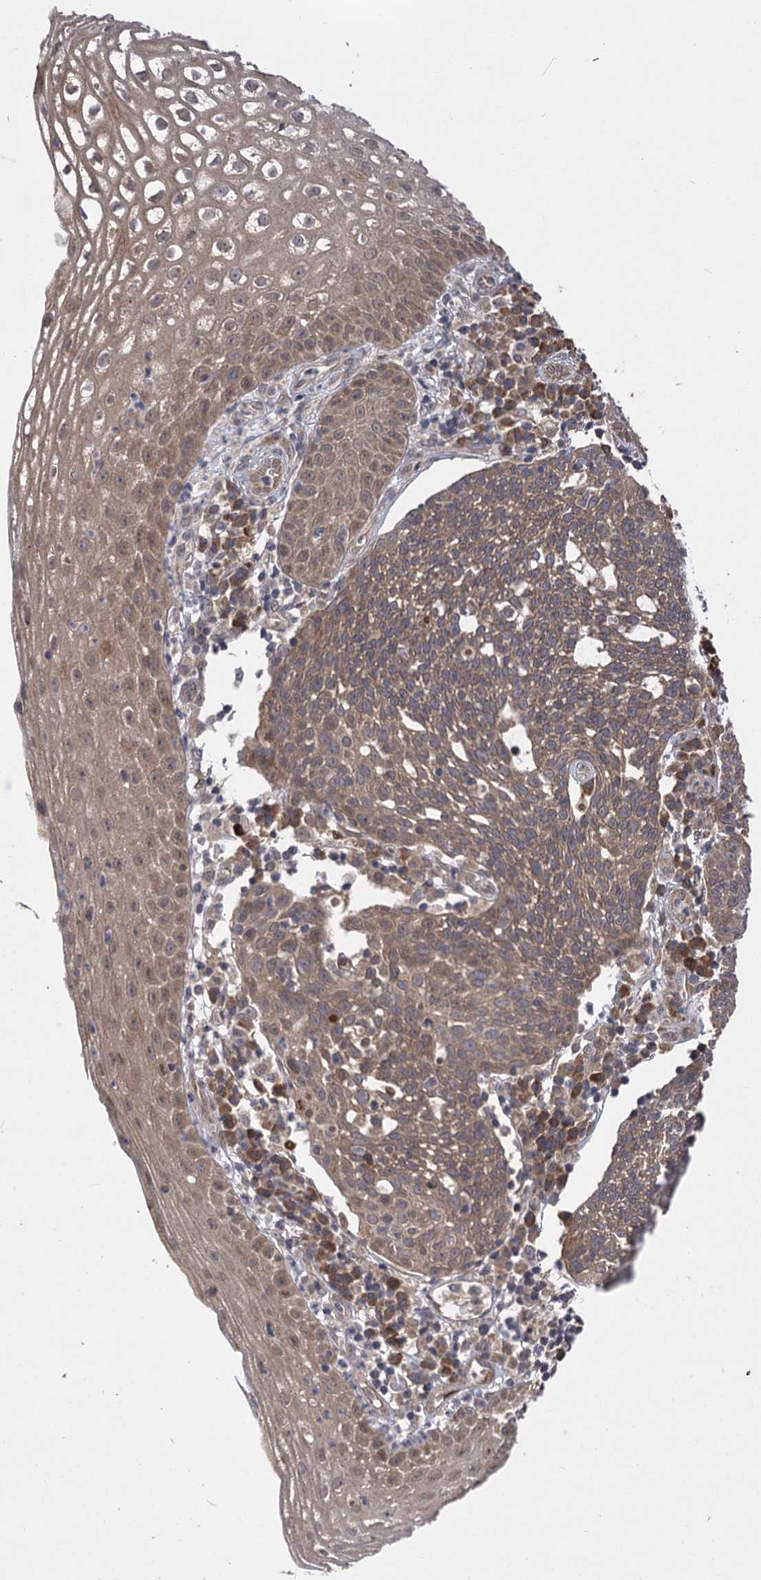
{"staining": {"intensity": "weak", "quantity": ">75%", "location": "cytoplasmic/membranous"}, "tissue": "cervical cancer", "cell_type": "Tumor cells", "image_type": "cancer", "snomed": [{"axis": "morphology", "description": "Squamous cell carcinoma, NOS"}, {"axis": "topography", "description": "Cervix"}], "caption": "IHC micrograph of neoplastic tissue: human squamous cell carcinoma (cervical) stained using IHC reveals low levels of weak protein expression localized specifically in the cytoplasmic/membranous of tumor cells, appearing as a cytoplasmic/membranous brown color.", "gene": "FBXW8", "patient": {"sex": "female", "age": 34}}